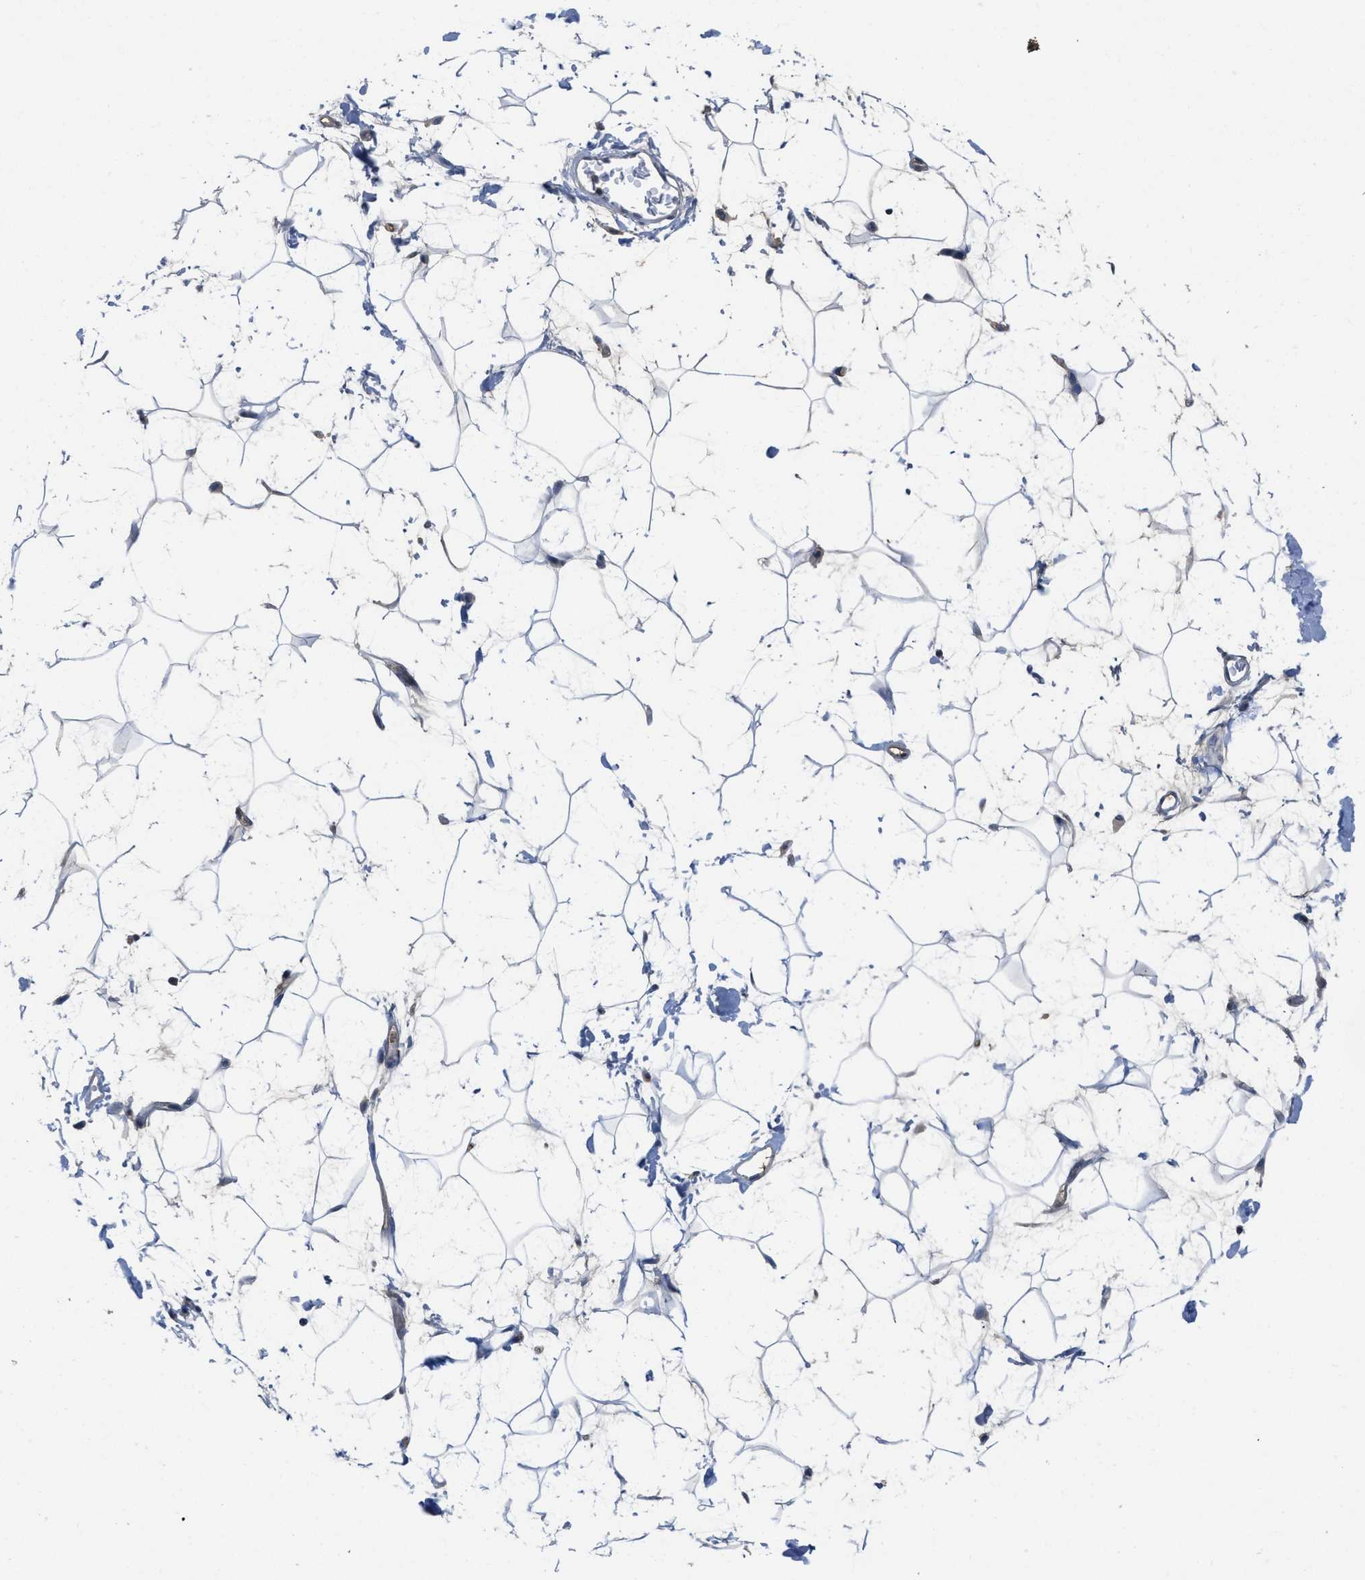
{"staining": {"intensity": "negative", "quantity": "none", "location": "none"}, "tissue": "adipose tissue", "cell_type": "Adipocytes", "image_type": "normal", "snomed": [{"axis": "morphology", "description": "Normal tissue, NOS"}, {"axis": "topography", "description": "Soft tissue"}], "caption": "Micrograph shows no protein staining in adipocytes of normal adipose tissue.", "gene": "ANGPT1", "patient": {"sex": "male", "age": 72}}